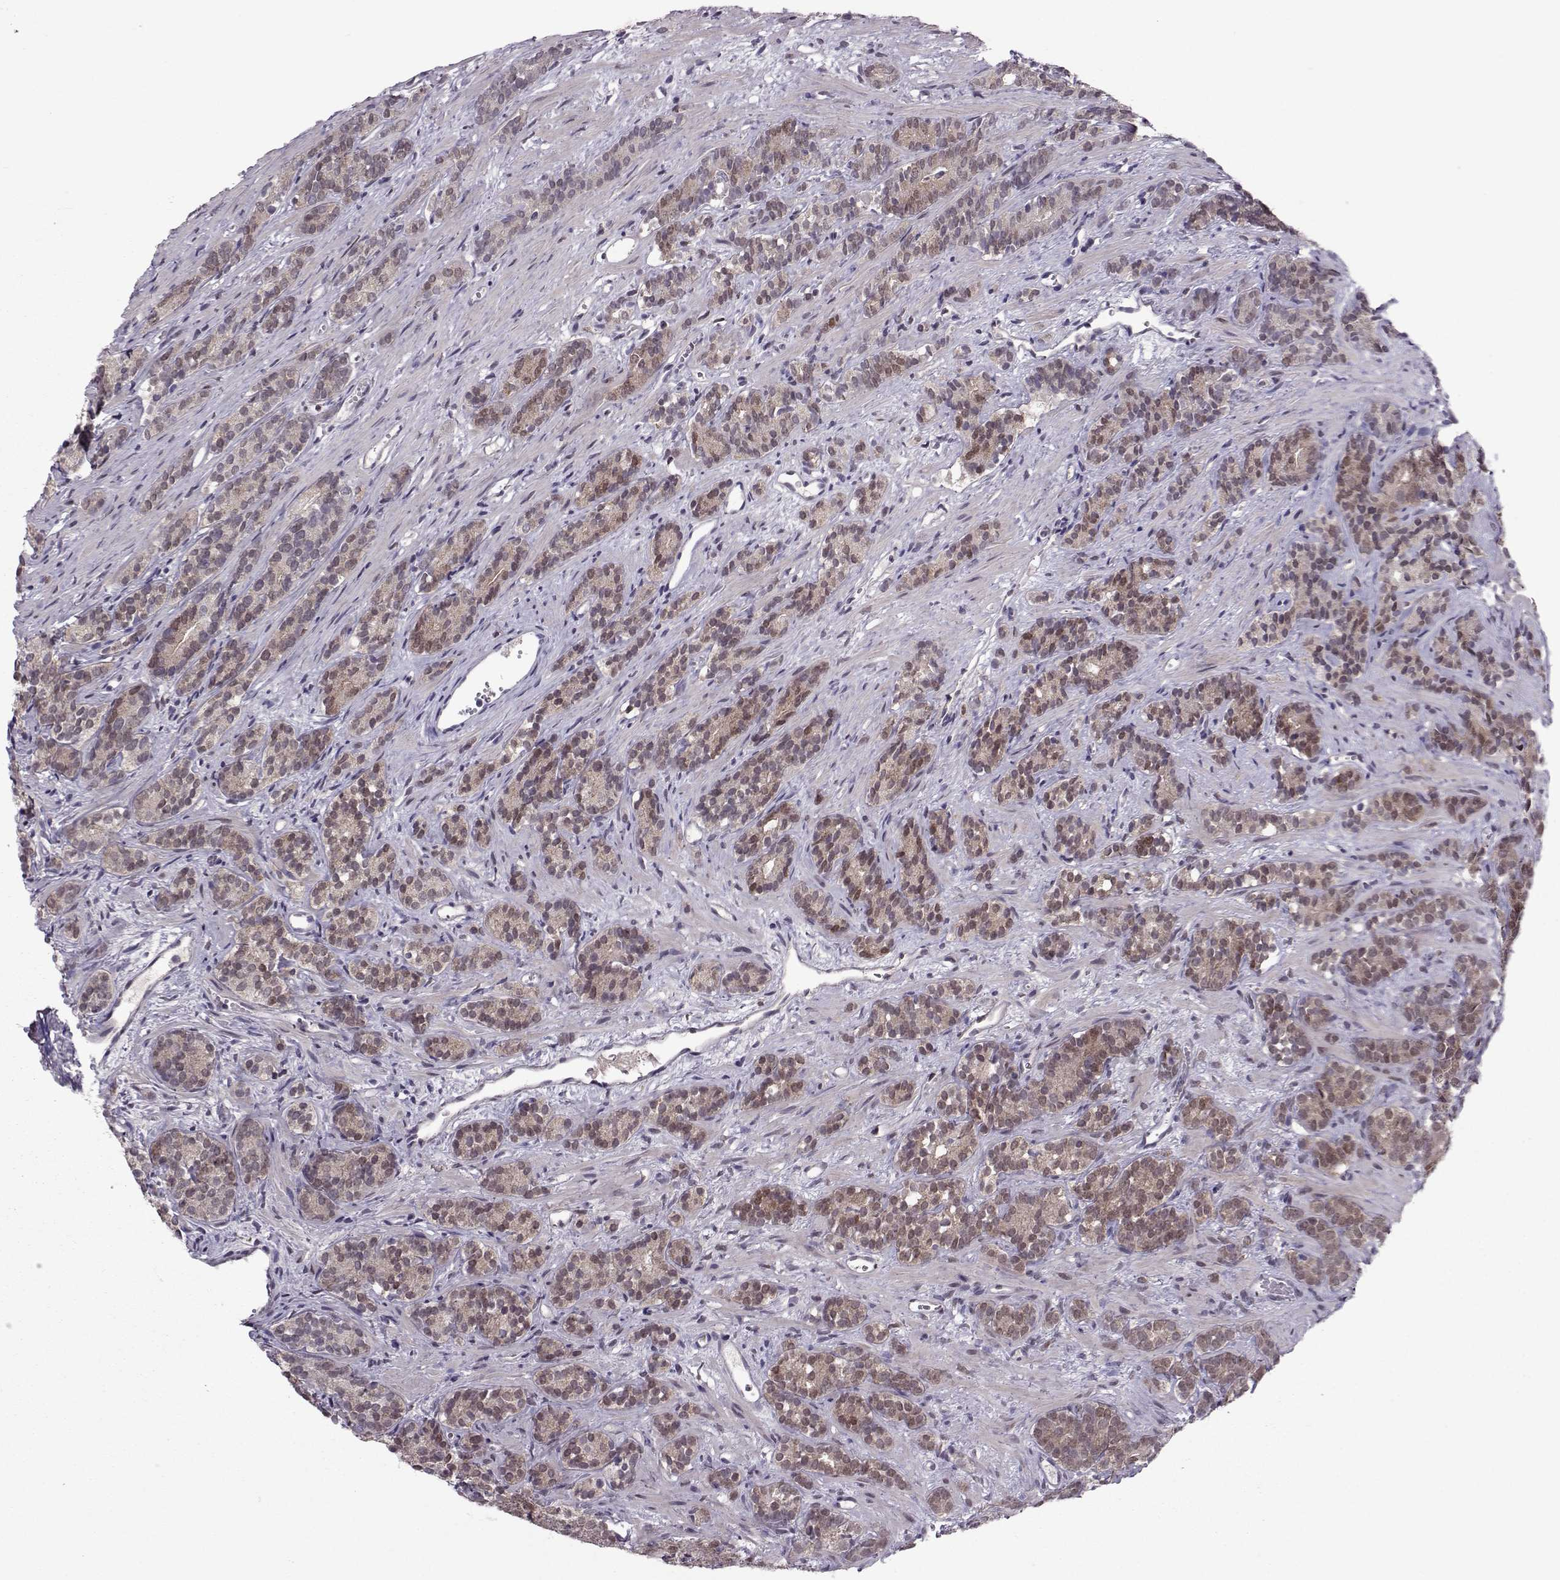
{"staining": {"intensity": "weak", "quantity": "25%-75%", "location": "cytoplasmic/membranous,nuclear"}, "tissue": "prostate cancer", "cell_type": "Tumor cells", "image_type": "cancer", "snomed": [{"axis": "morphology", "description": "Adenocarcinoma, High grade"}, {"axis": "topography", "description": "Prostate"}], "caption": "Brown immunohistochemical staining in adenocarcinoma (high-grade) (prostate) exhibits weak cytoplasmic/membranous and nuclear positivity in approximately 25%-75% of tumor cells.", "gene": "CDK4", "patient": {"sex": "male", "age": 84}}